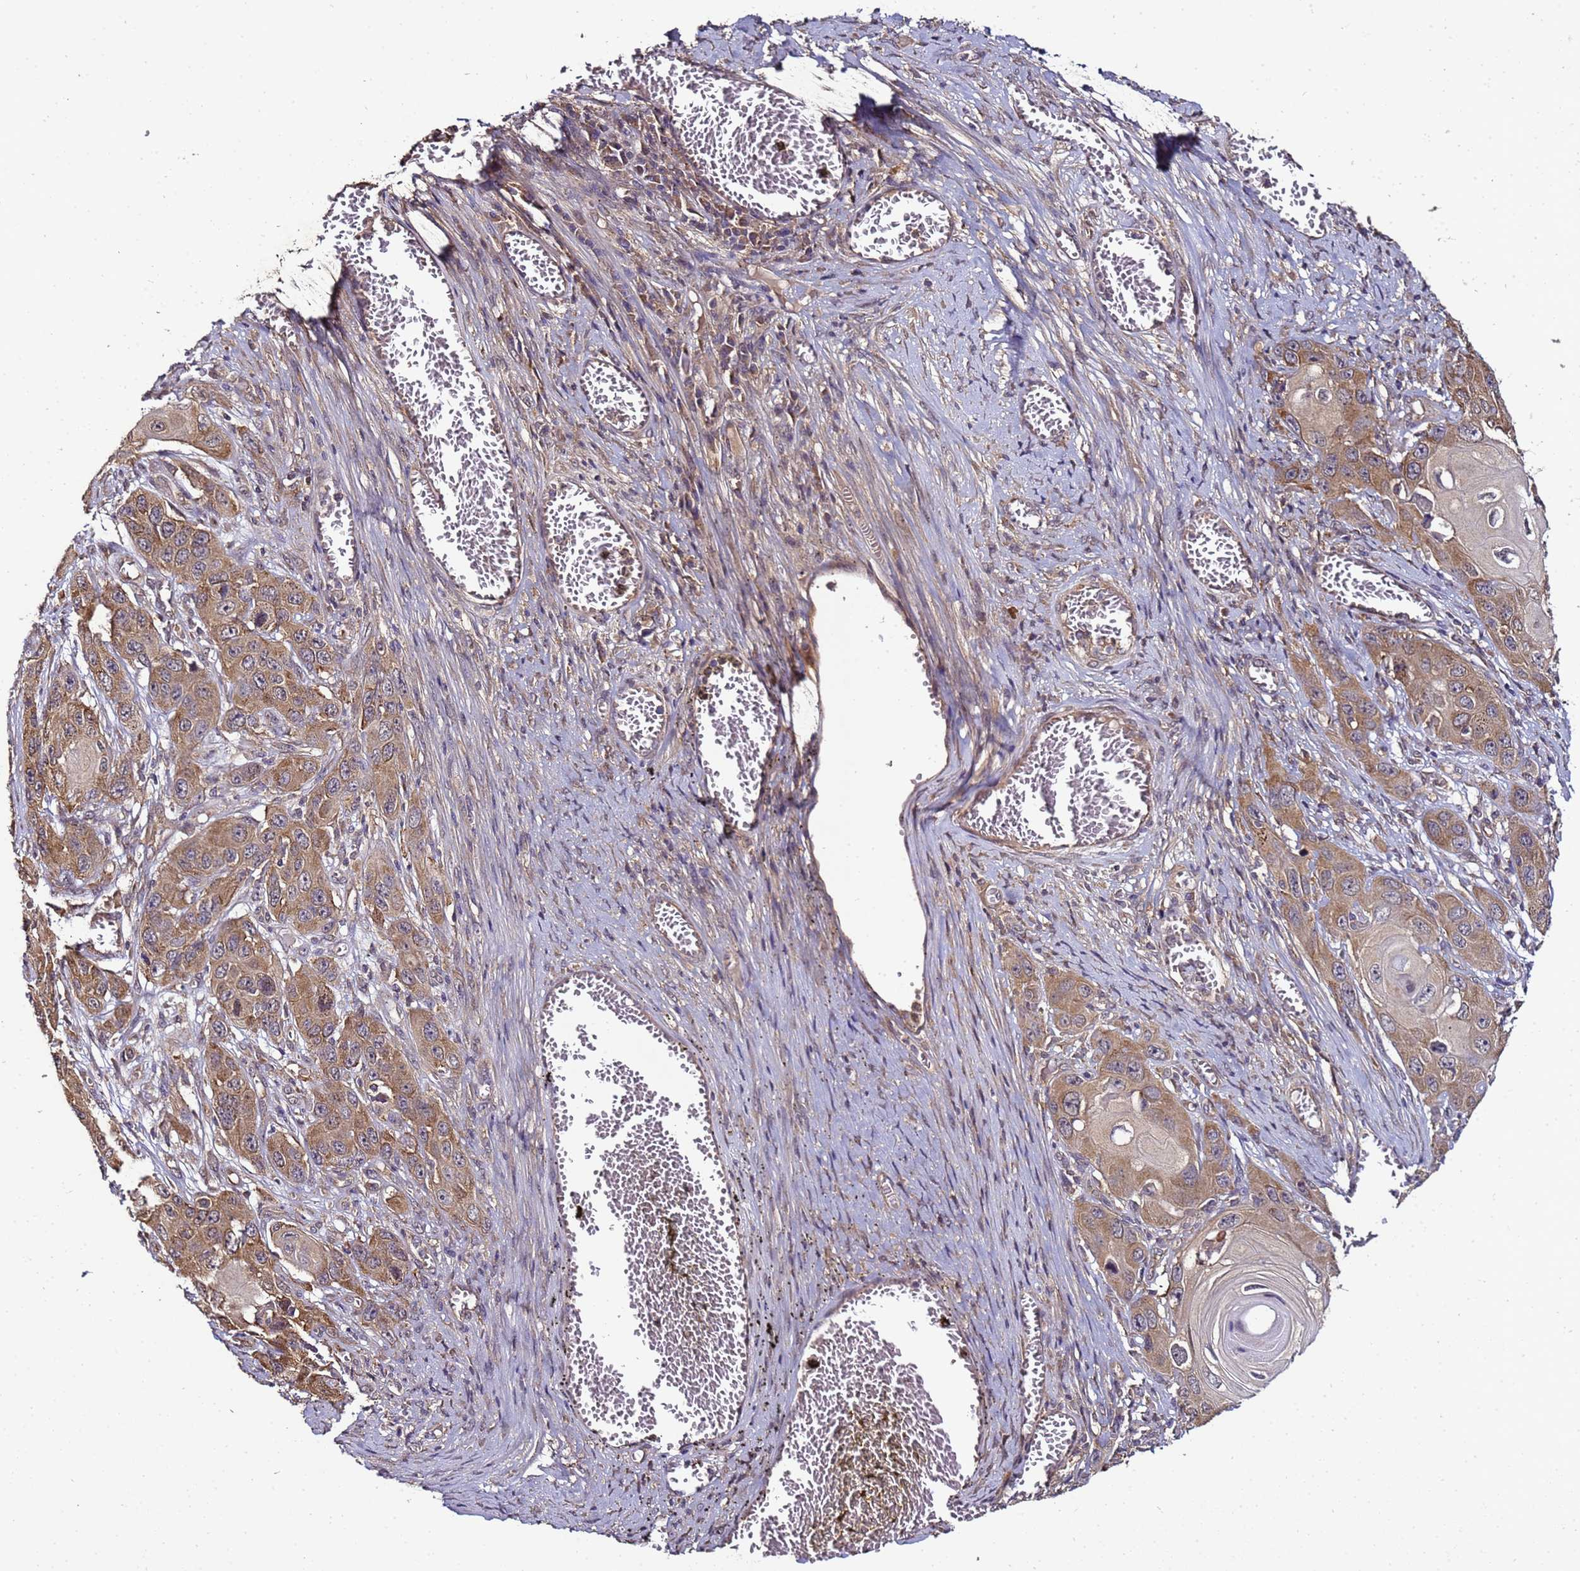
{"staining": {"intensity": "moderate", "quantity": ">75%", "location": "cytoplasmic/membranous"}, "tissue": "skin cancer", "cell_type": "Tumor cells", "image_type": "cancer", "snomed": [{"axis": "morphology", "description": "Squamous cell carcinoma, NOS"}, {"axis": "topography", "description": "Skin"}], "caption": "This histopathology image exhibits IHC staining of skin cancer, with medium moderate cytoplasmic/membranous staining in approximately >75% of tumor cells.", "gene": "ANKRD17", "patient": {"sex": "male", "age": 55}}